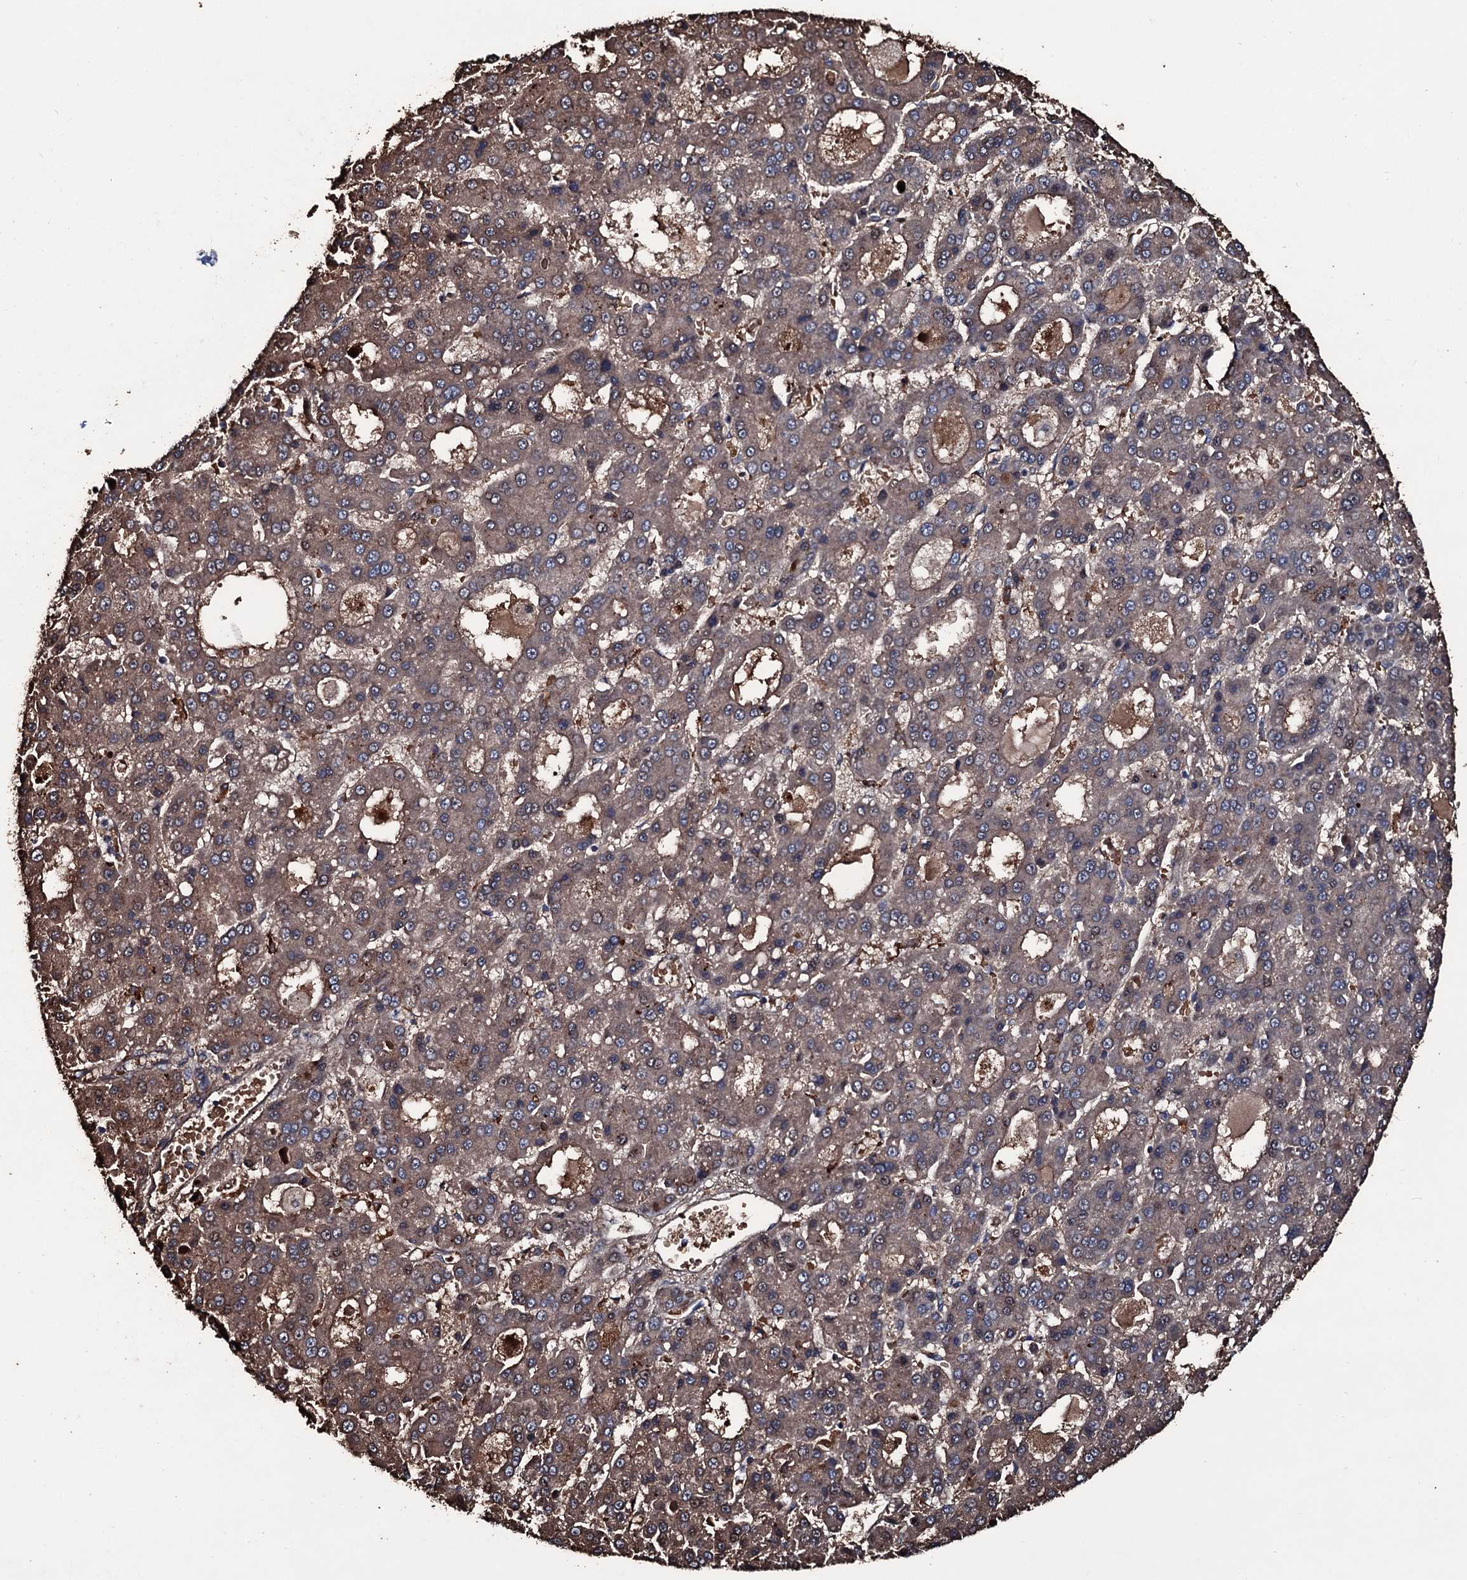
{"staining": {"intensity": "moderate", "quantity": ">75%", "location": "cytoplasmic/membranous"}, "tissue": "liver cancer", "cell_type": "Tumor cells", "image_type": "cancer", "snomed": [{"axis": "morphology", "description": "Carcinoma, Hepatocellular, NOS"}, {"axis": "topography", "description": "Liver"}], "caption": "Approximately >75% of tumor cells in human liver cancer reveal moderate cytoplasmic/membranous protein positivity as visualized by brown immunohistochemical staining.", "gene": "ZSWIM8", "patient": {"sex": "male", "age": 70}}